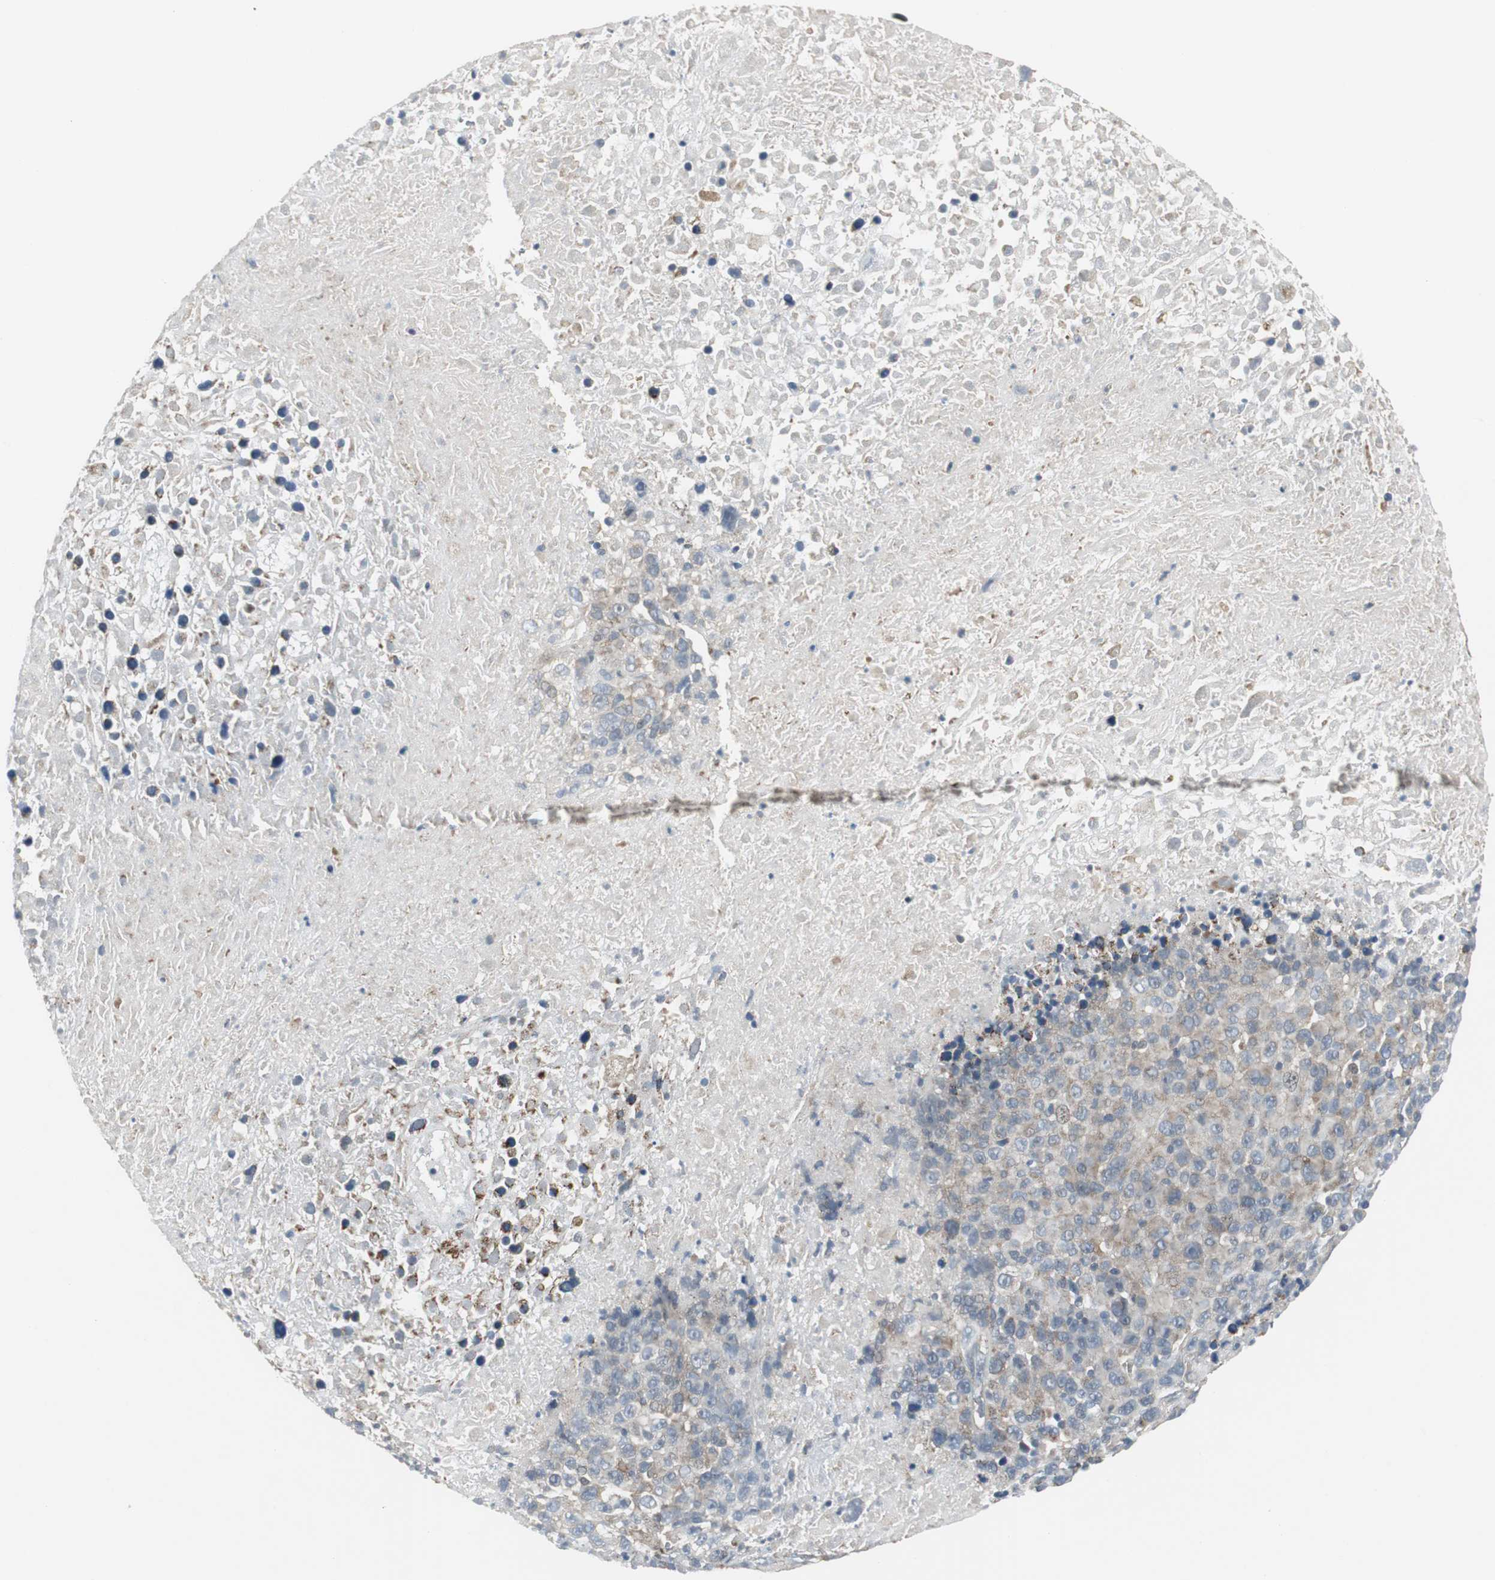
{"staining": {"intensity": "weak", "quantity": "25%-75%", "location": "cytoplasmic/membranous"}, "tissue": "melanoma", "cell_type": "Tumor cells", "image_type": "cancer", "snomed": [{"axis": "morphology", "description": "Malignant melanoma, Metastatic site"}, {"axis": "topography", "description": "Cerebral cortex"}], "caption": "IHC of human melanoma demonstrates low levels of weak cytoplasmic/membranous positivity in about 25%-75% of tumor cells.", "gene": "MYT1", "patient": {"sex": "female", "age": 52}}